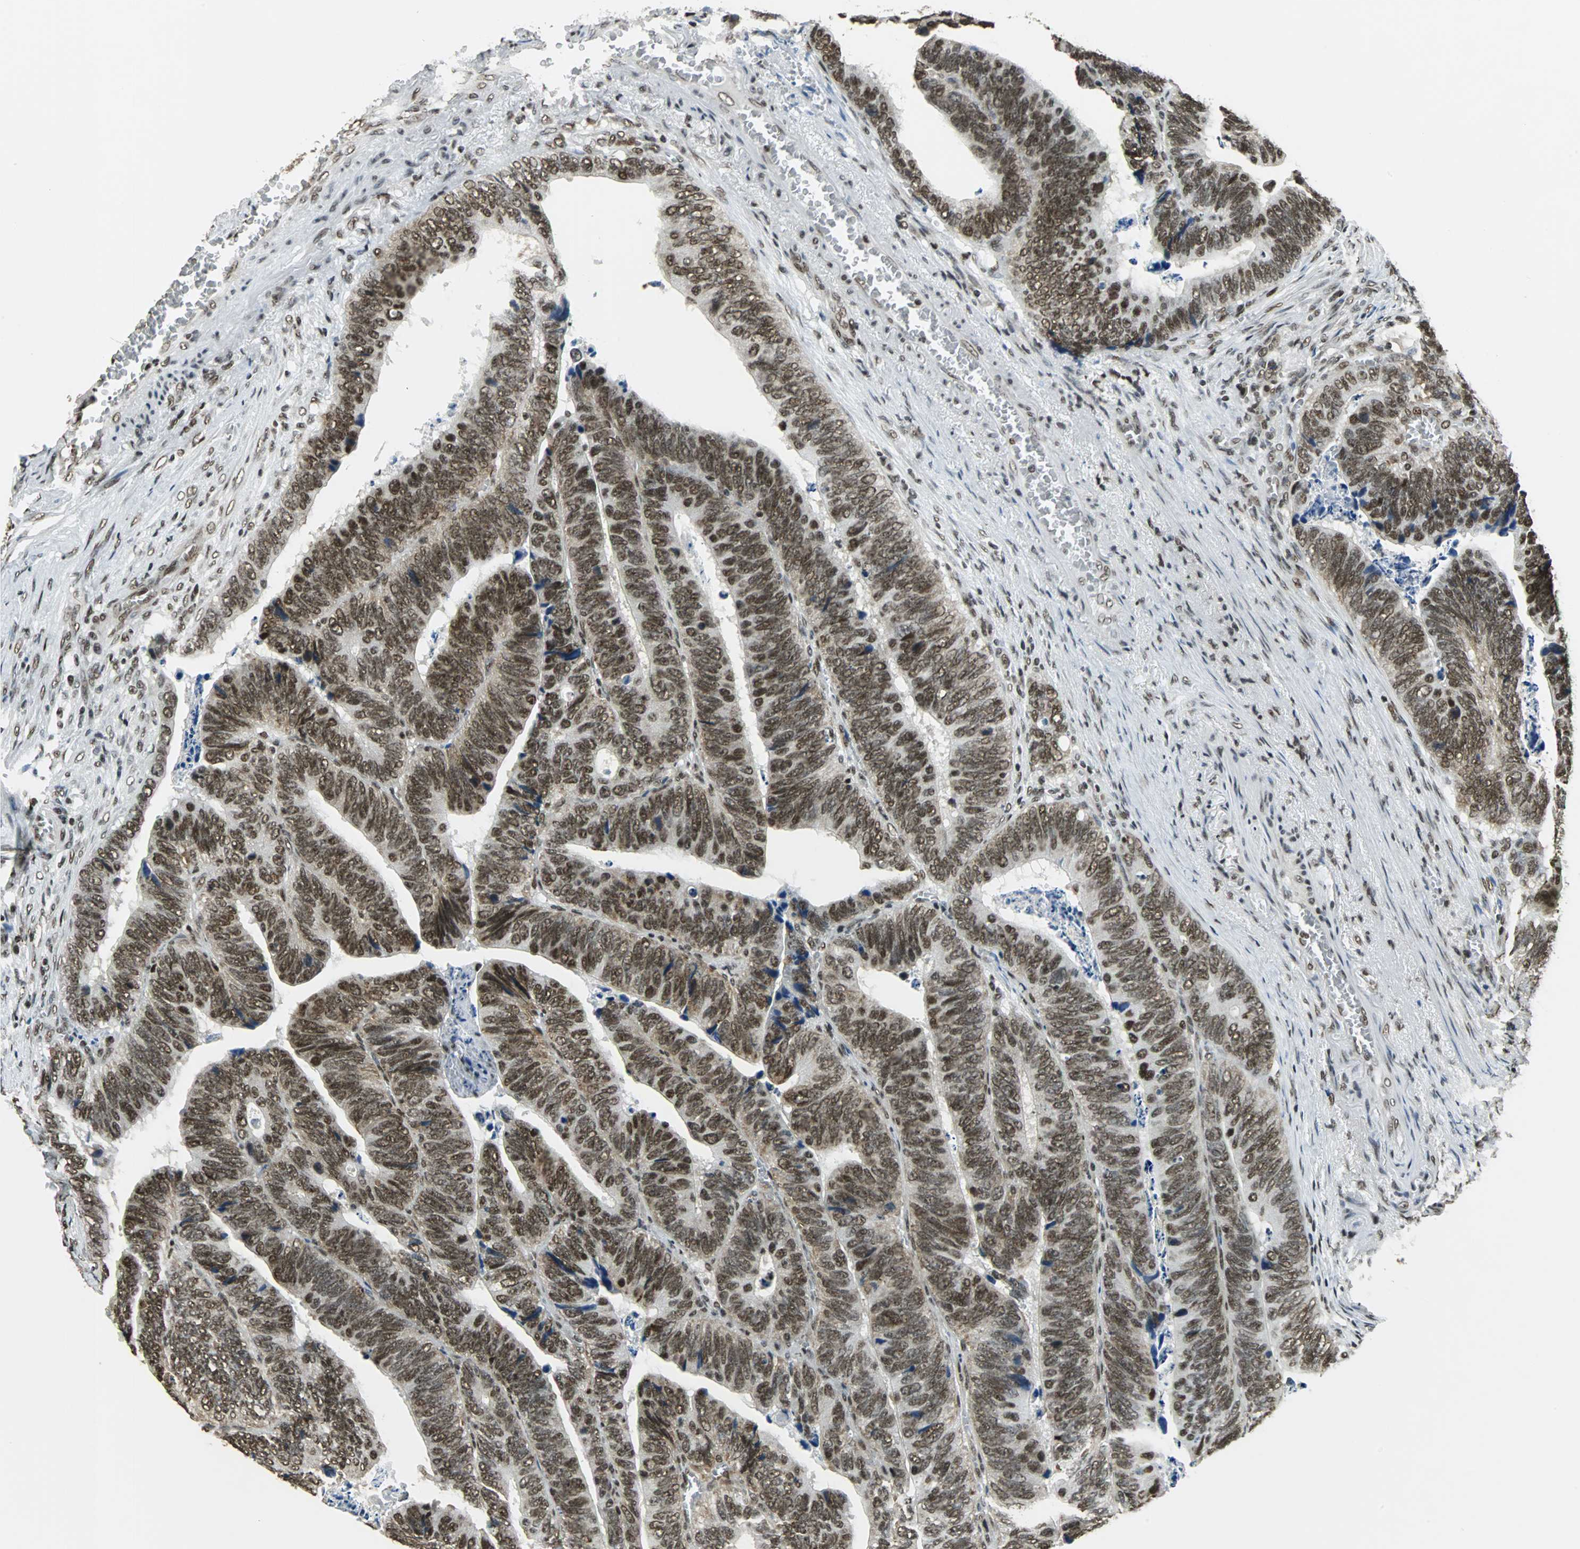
{"staining": {"intensity": "moderate", "quantity": ">75%", "location": "cytoplasmic/membranous,nuclear"}, "tissue": "colorectal cancer", "cell_type": "Tumor cells", "image_type": "cancer", "snomed": [{"axis": "morphology", "description": "Adenocarcinoma, NOS"}, {"axis": "topography", "description": "Colon"}], "caption": "Moderate cytoplasmic/membranous and nuclear expression for a protein is present in about >75% of tumor cells of colorectal cancer using immunohistochemistry (IHC).", "gene": "RBM14", "patient": {"sex": "male", "age": 72}}